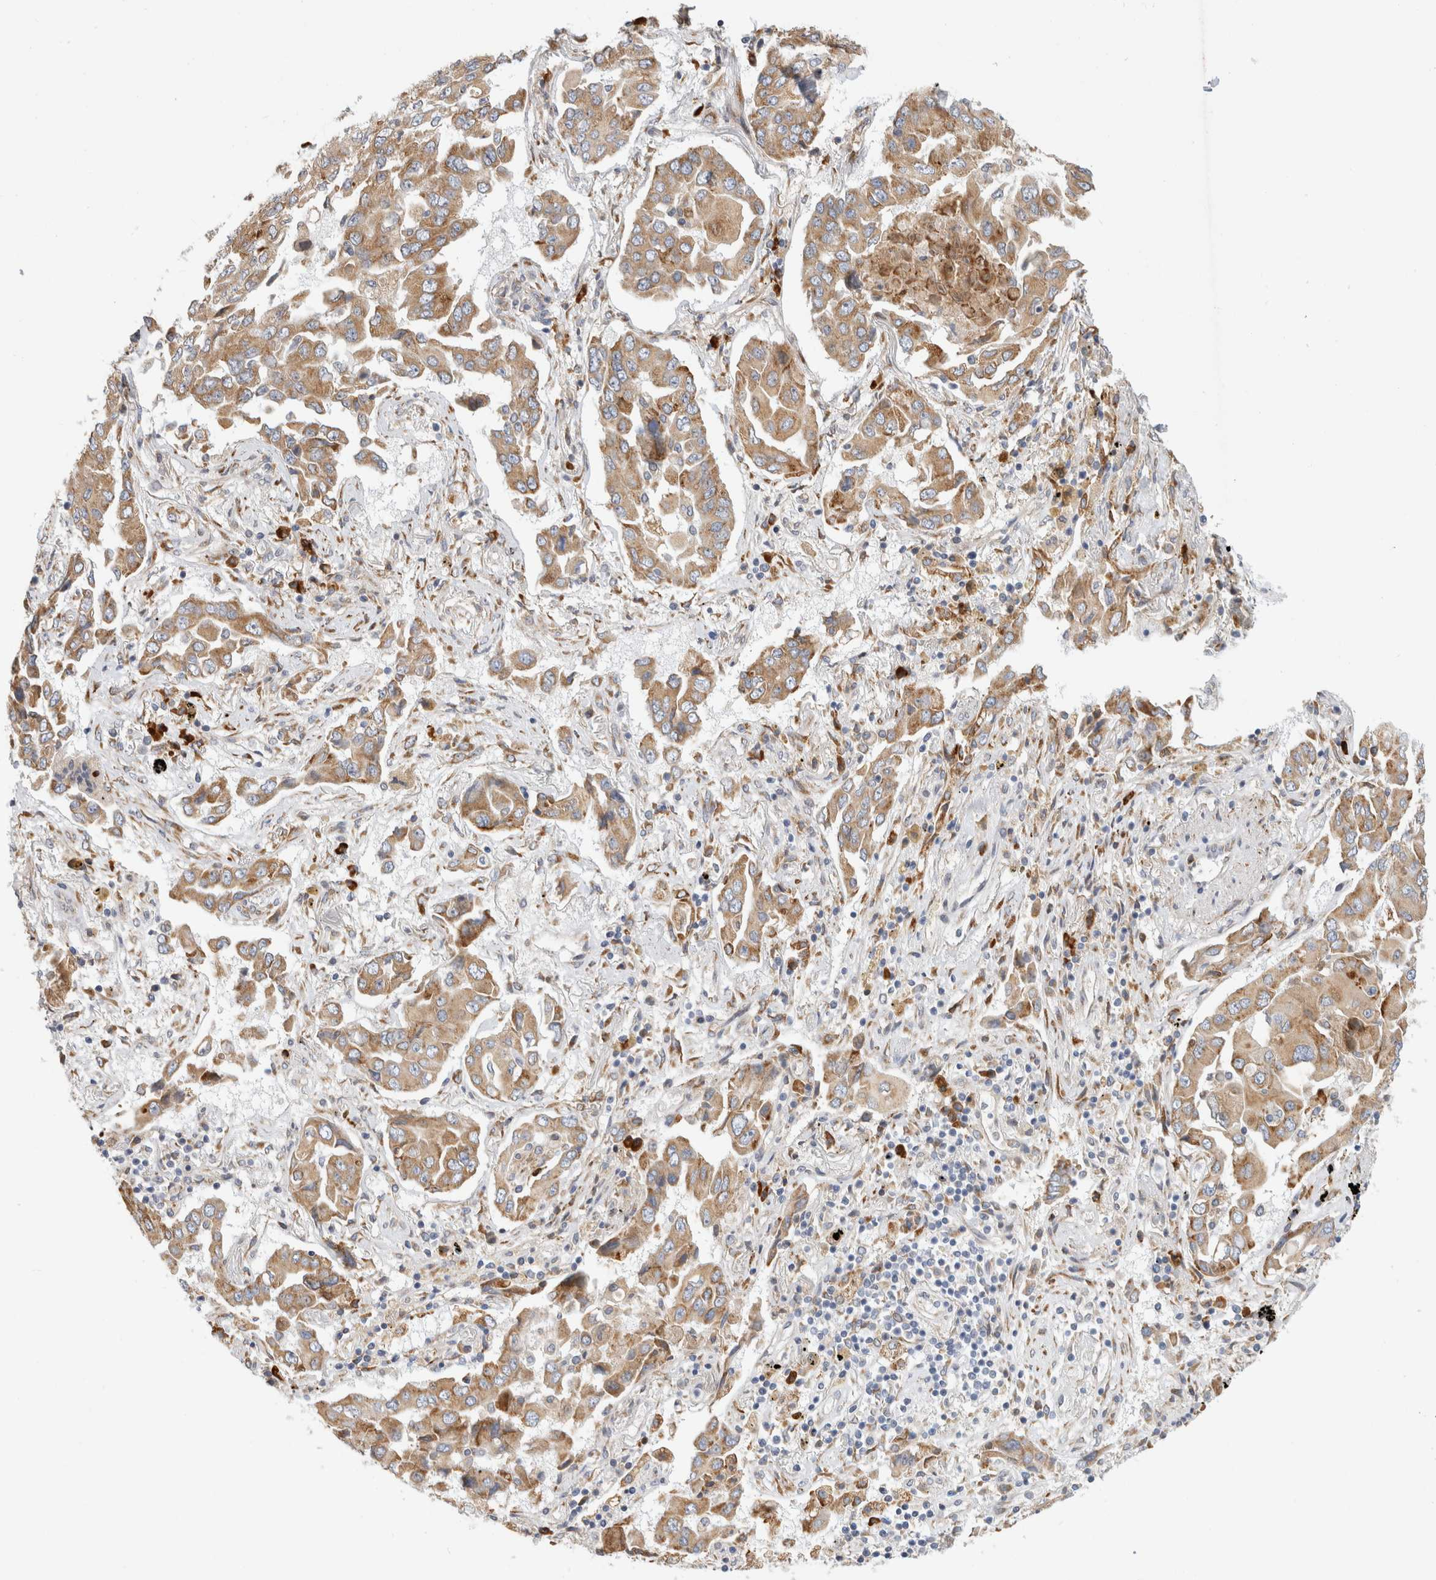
{"staining": {"intensity": "moderate", "quantity": ">75%", "location": "cytoplasmic/membranous"}, "tissue": "lung cancer", "cell_type": "Tumor cells", "image_type": "cancer", "snomed": [{"axis": "morphology", "description": "Adenocarcinoma, NOS"}, {"axis": "topography", "description": "Lung"}], "caption": "This photomicrograph demonstrates lung cancer (adenocarcinoma) stained with immunohistochemistry (IHC) to label a protein in brown. The cytoplasmic/membranous of tumor cells show moderate positivity for the protein. Nuclei are counter-stained blue.", "gene": "RPN2", "patient": {"sex": "female", "age": 65}}